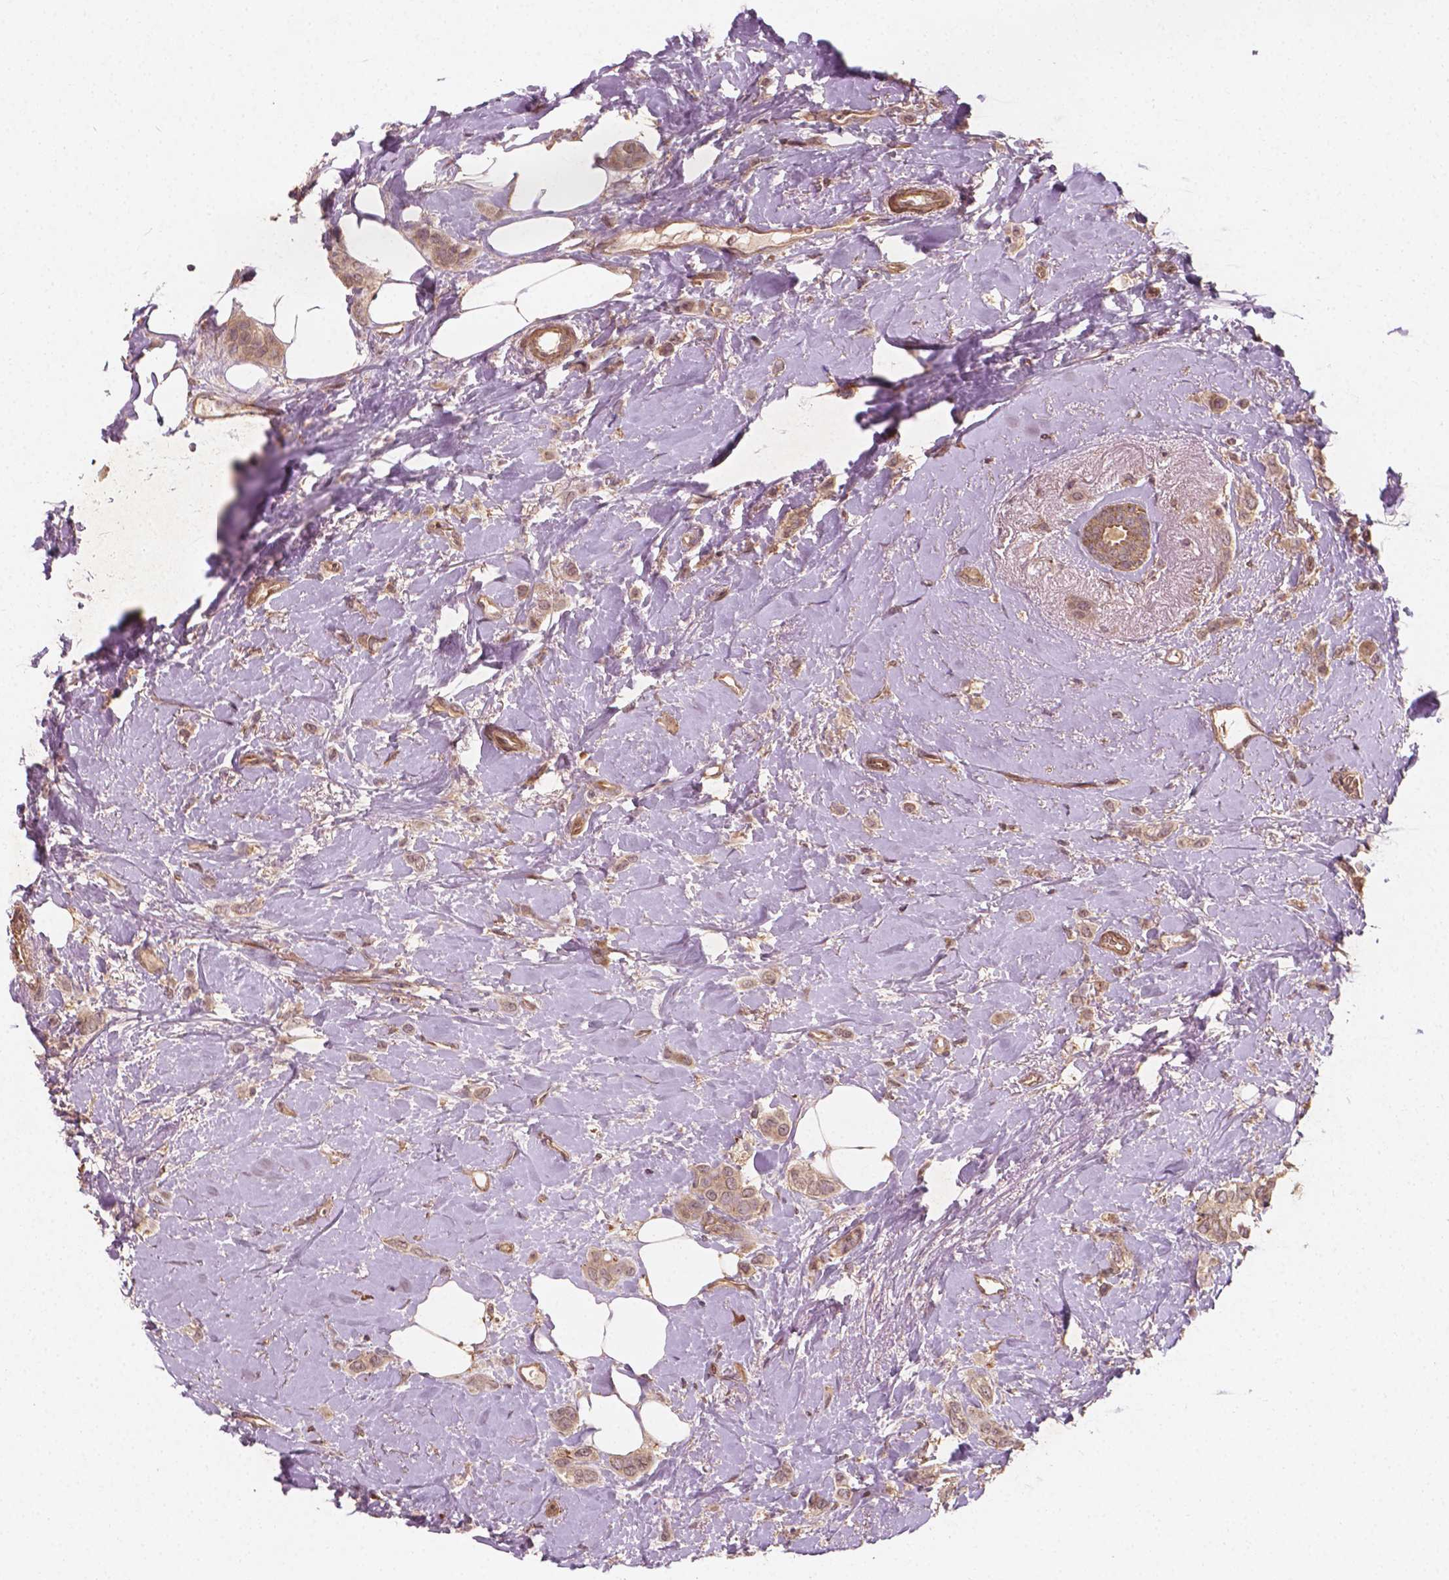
{"staining": {"intensity": "weak", "quantity": ">75%", "location": "cytoplasmic/membranous"}, "tissue": "breast cancer", "cell_type": "Tumor cells", "image_type": "cancer", "snomed": [{"axis": "morphology", "description": "Lobular carcinoma"}, {"axis": "topography", "description": "Breast"}], "caption": "Protein staining of lobular carcinoma (breast) tissue reveals weak cytoplasmic/membranous staining in about >75% of tumor cells. The protein is shown in brown color, while the nuclei are stained blue.", "gene": "CYFIP2", "patient": {"sex": "female", "age": 66}}